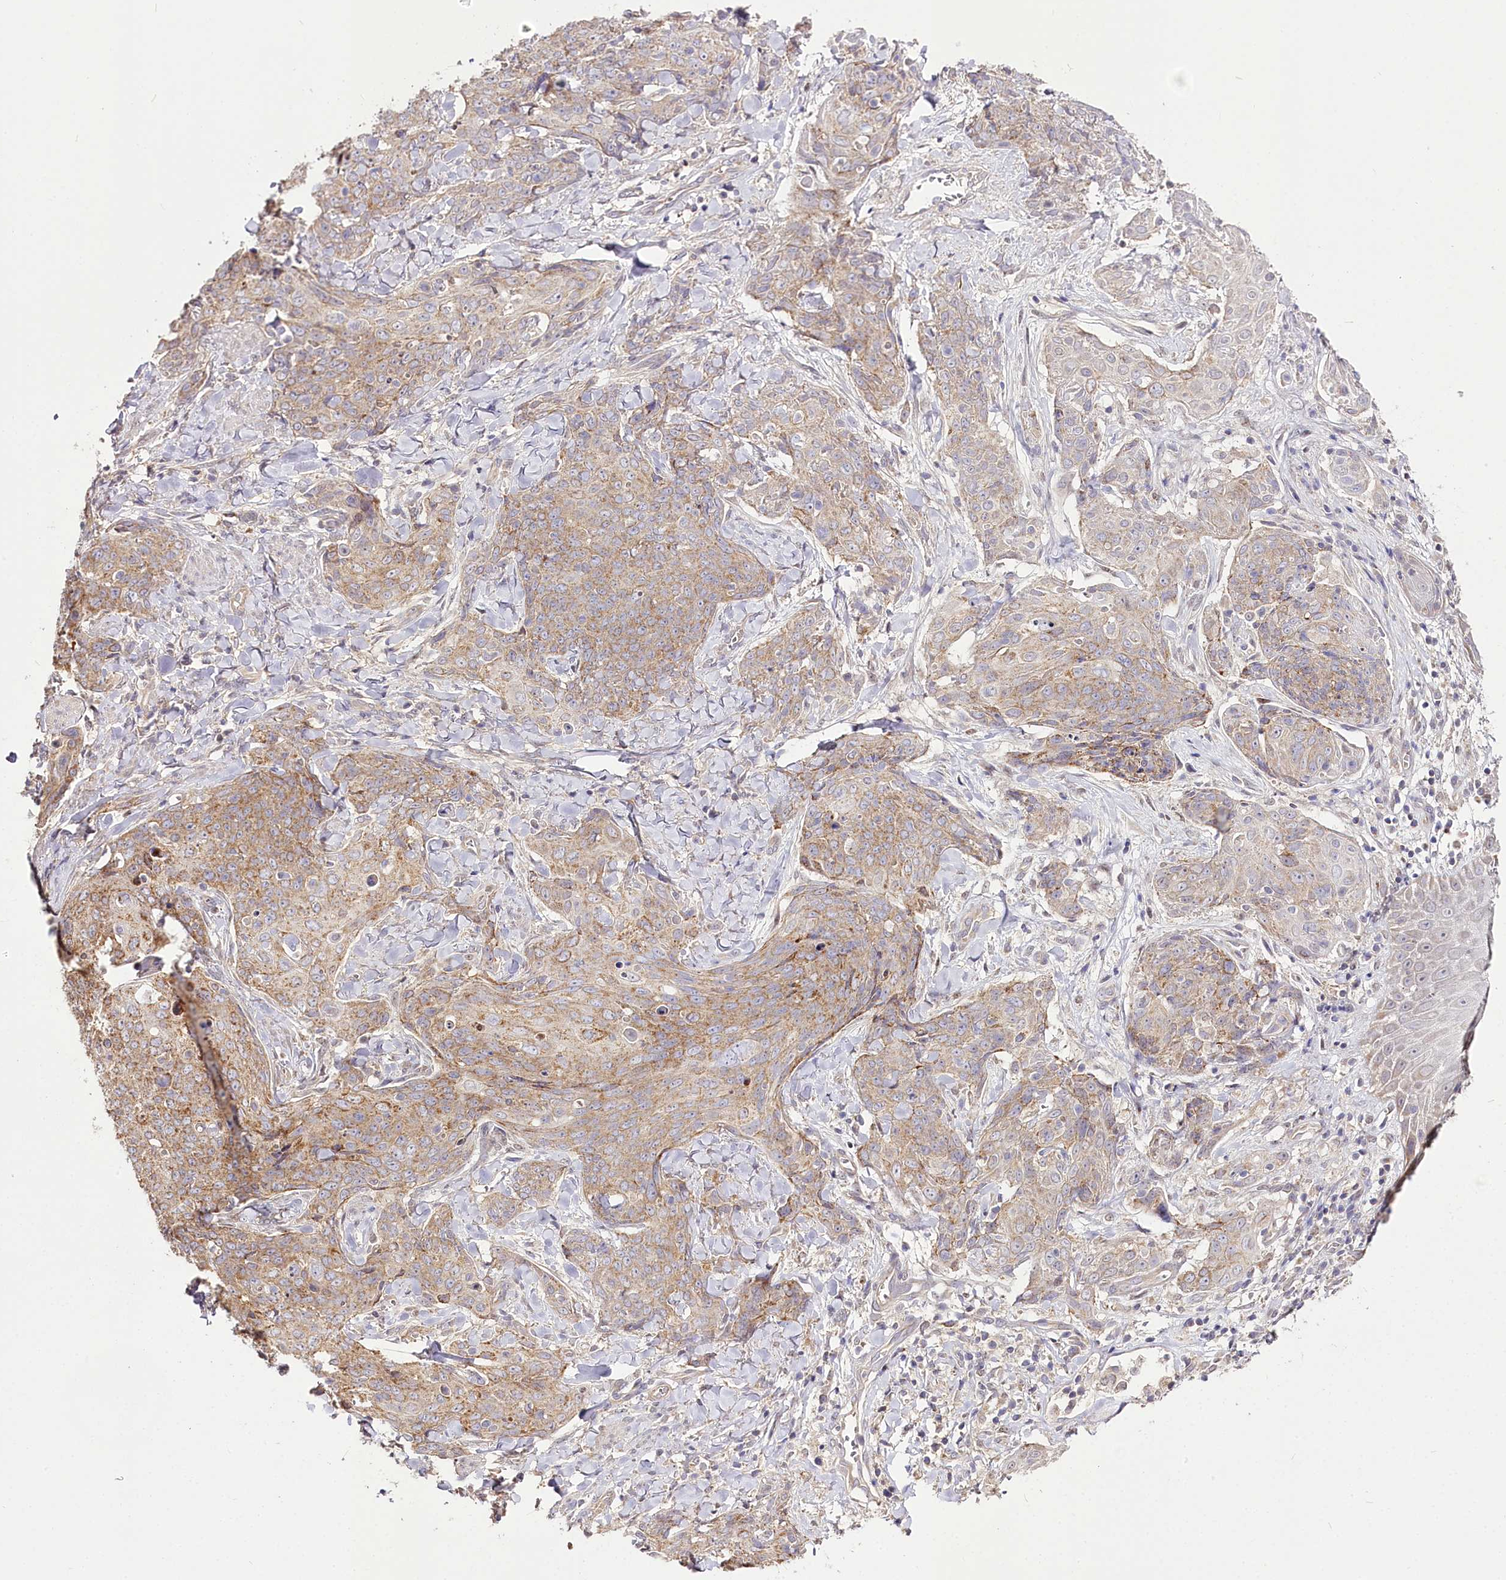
{"staining": {"intensity": "moderate", "quantity": ">75%", "location": "cytoplasmic/membranous"}, "tissue": "skin cancer", "cell_type": "Tumor cells", "image_type": "cancer", "snomed": [{"axis": "morphology", "description": "Squamous cell carcinoma, NOS"}, {"axis": "topography", "description": "Skin"}, {"axis": "topography", "description": "Vulva"}], "caption": "Squamous cell carcinoma (skin) tissue exhibits moderate cytoplasmic/membranous staining in approximately >75% of tumor cells", "gene": "ZNF226", "patient": {"sex": "female", "age": 85}}